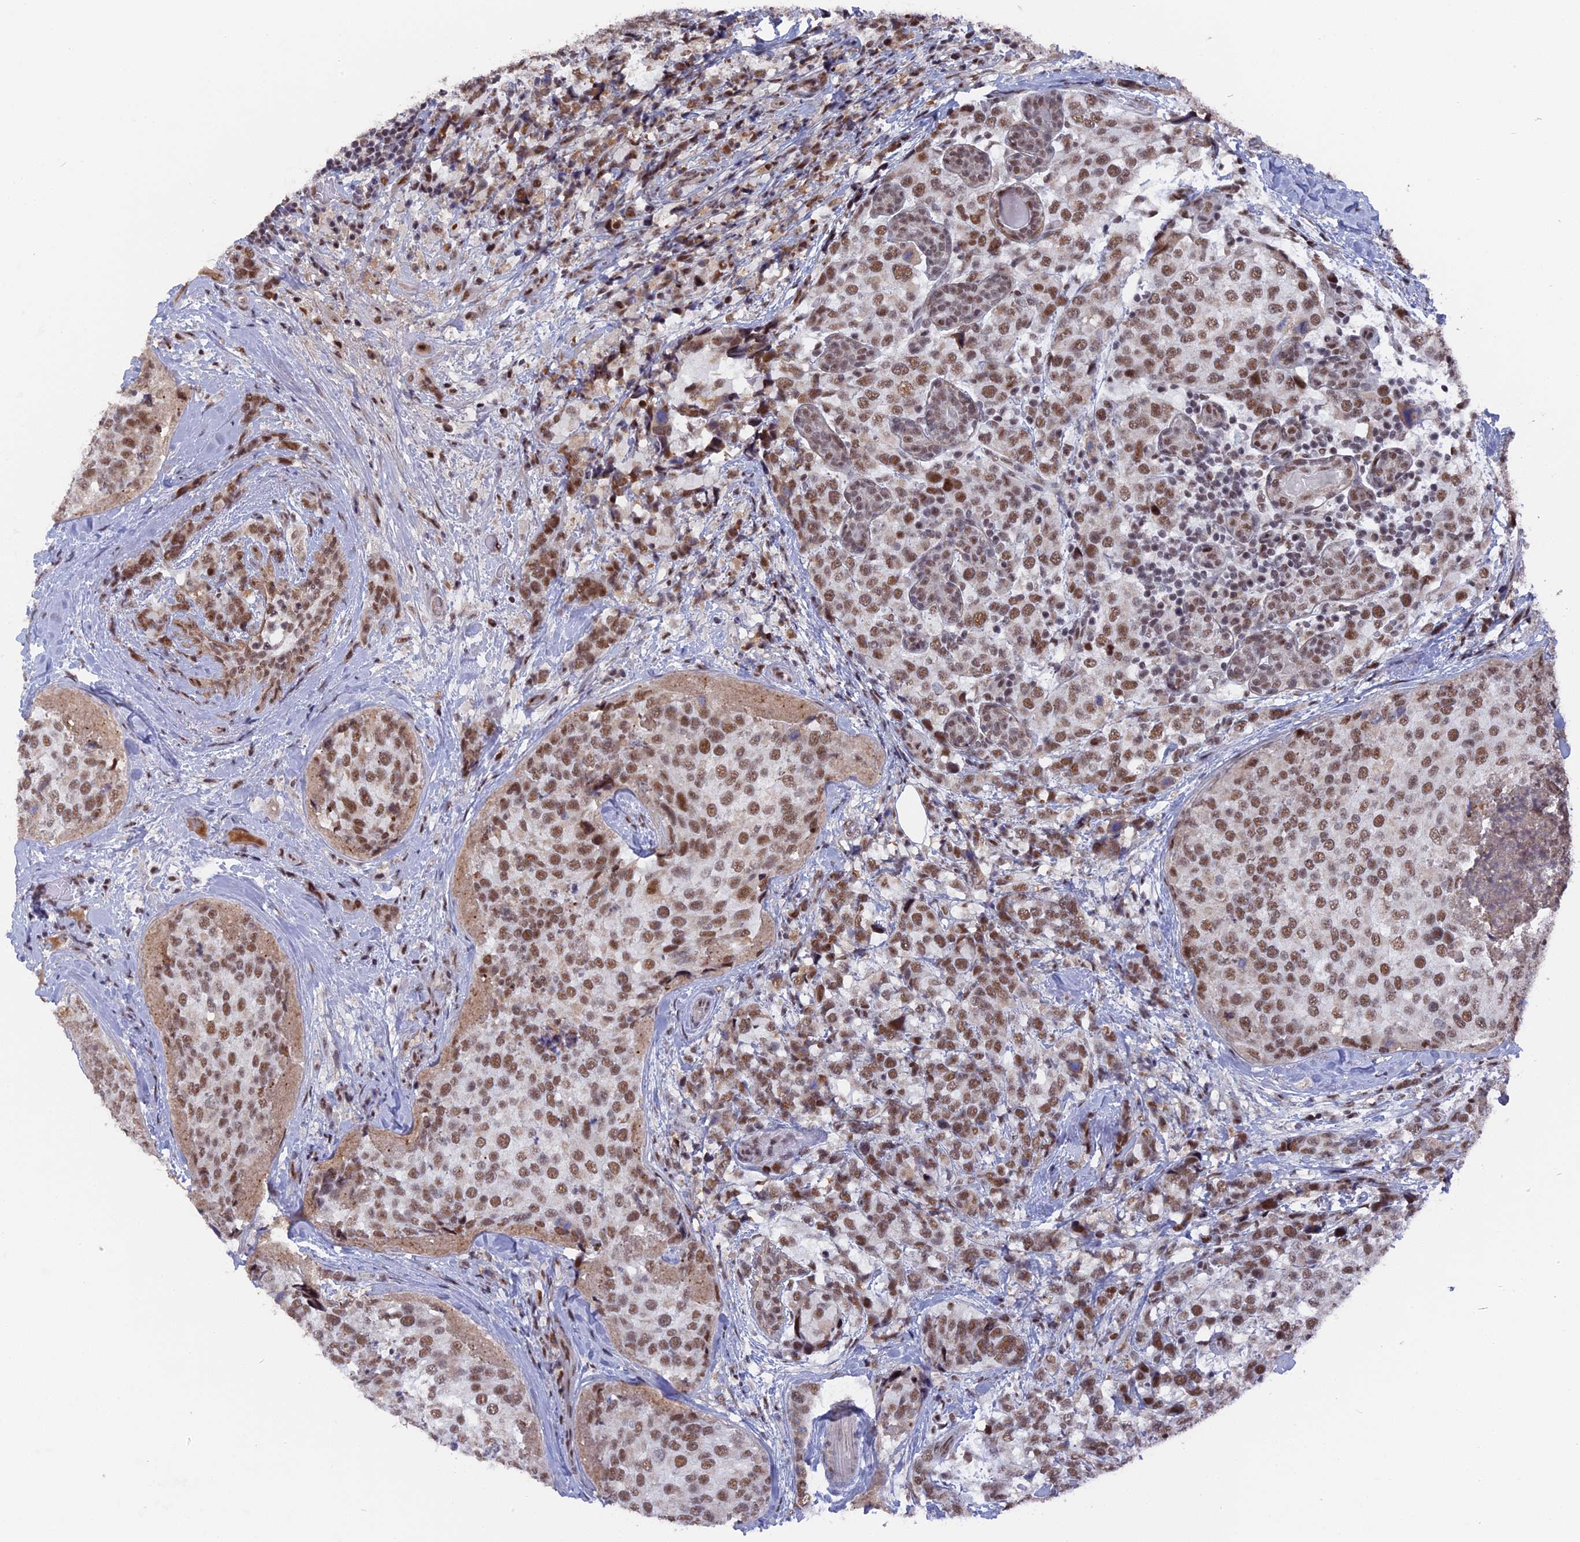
{"staining": {"intensity": "moderate", "quantity": ">75%", "location": "nuclear"}, "tissue": "breast cancer", "cell_type": "Tumor cells", "image_type": "cancer", "snomed": [{"axis": "morphology", "description": "Lobular carcinoma"}, {"axis": "topography", "description": "Breast"}], "caption": "IHC of lobular carcinoma (breast) displays medium levels of moderate nuclear expression in about >75% of tumor cells. Using DAB (brown) and hematoxylin (blue) stains, captured at high magnification using brightfield microscopy.", "gene": "SF3A2", "patient": {"sex": "female", "age": 59}}